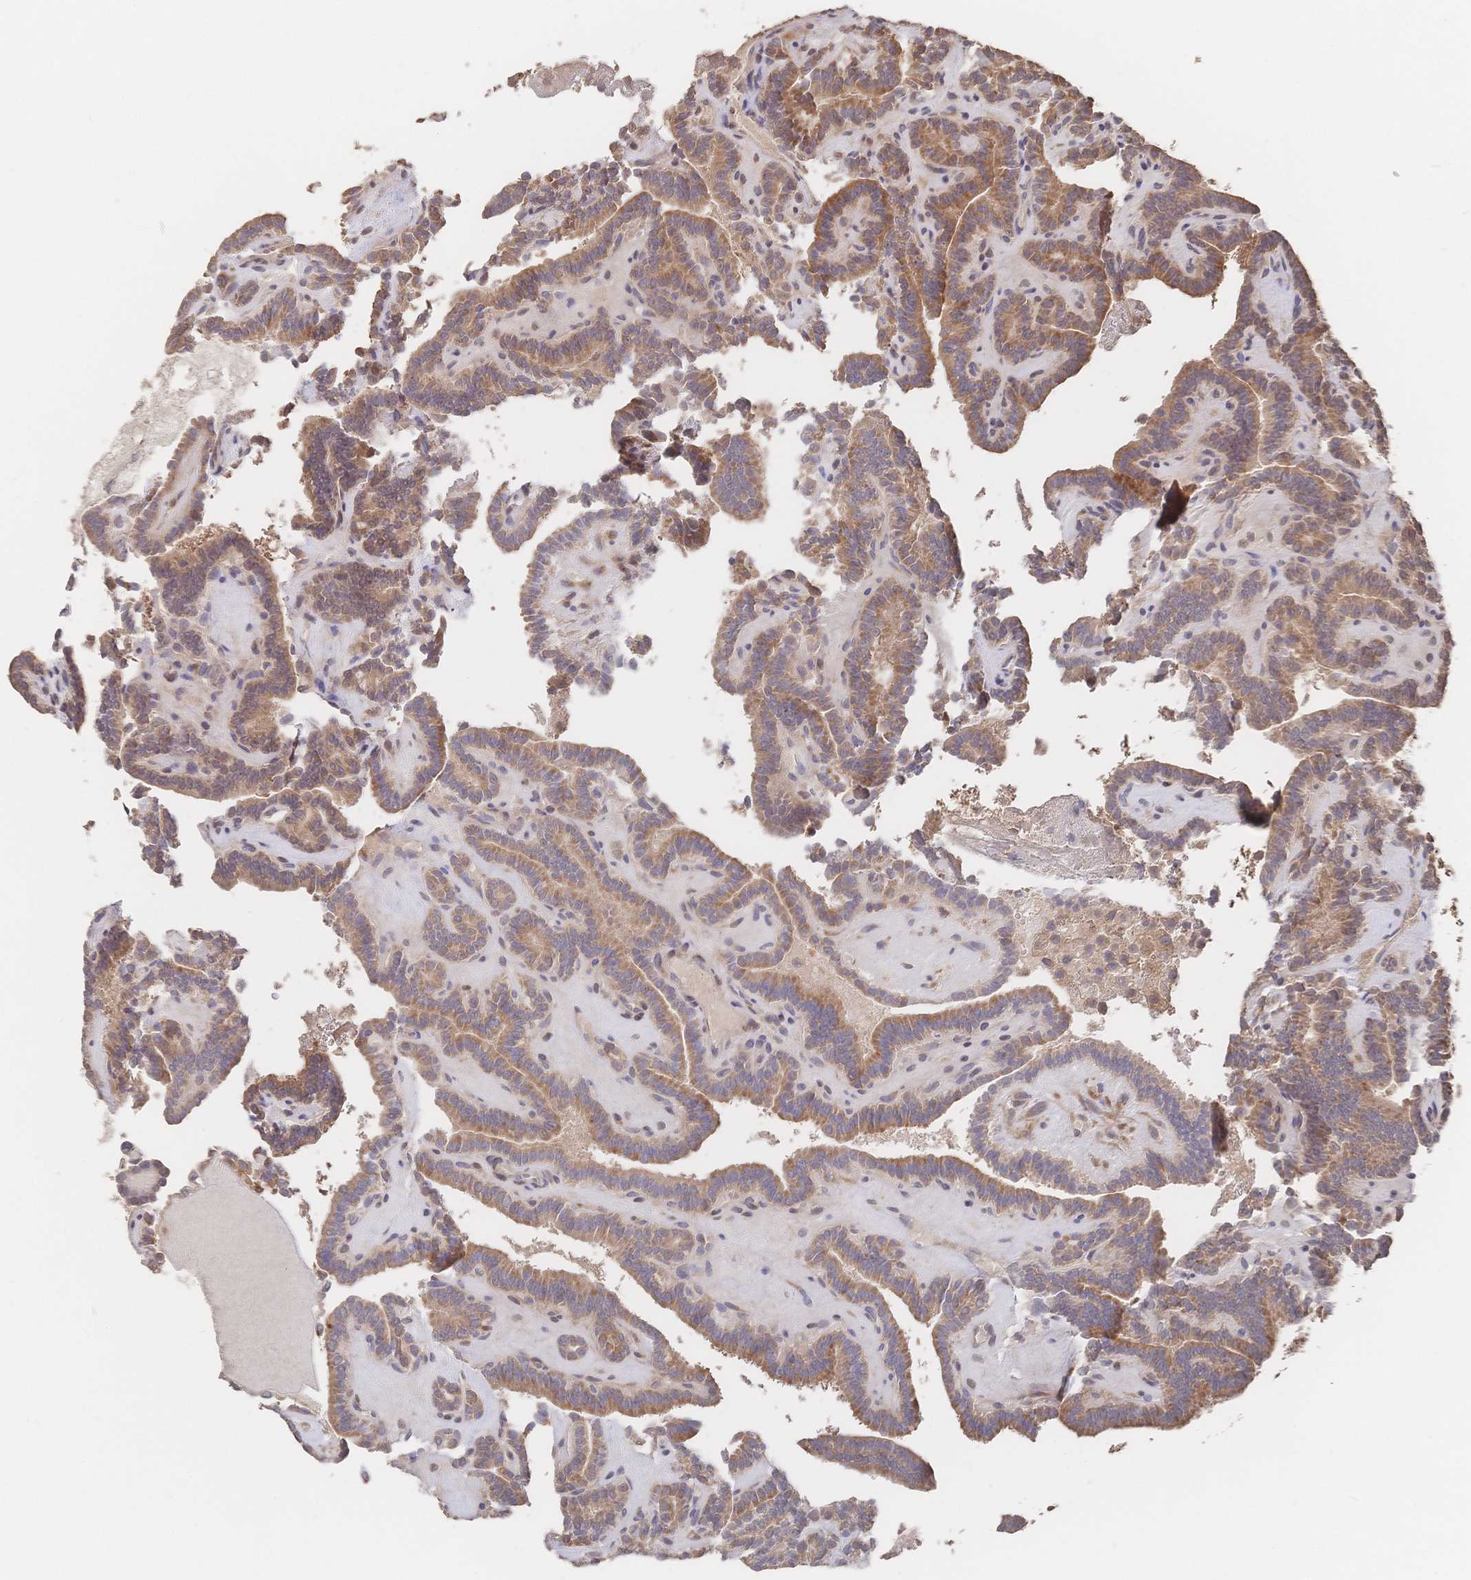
{"staining": {"intensity": "moderate", "quantity": ">75%", "location": "cytoplasmic/membranous"}, "tissue": "thyroid cancer", "cell_type": "Tumor cells", "image_type": "cancer", "snomed": [{"axis": "morphology", "description": "Papillary adenocarcinoma, NOS"}, {"axis": "topography", "description": "Thyroid gland"}], "caption": "Immunohistochemical staining of human thyroid papillary adenocarcinoma demonstrates moderate cytoplasmic/membranous protein staining in about >75% of tumor cells.", "gene": "DNAJA4", "patient": {"sex": "female", "age": 21}}